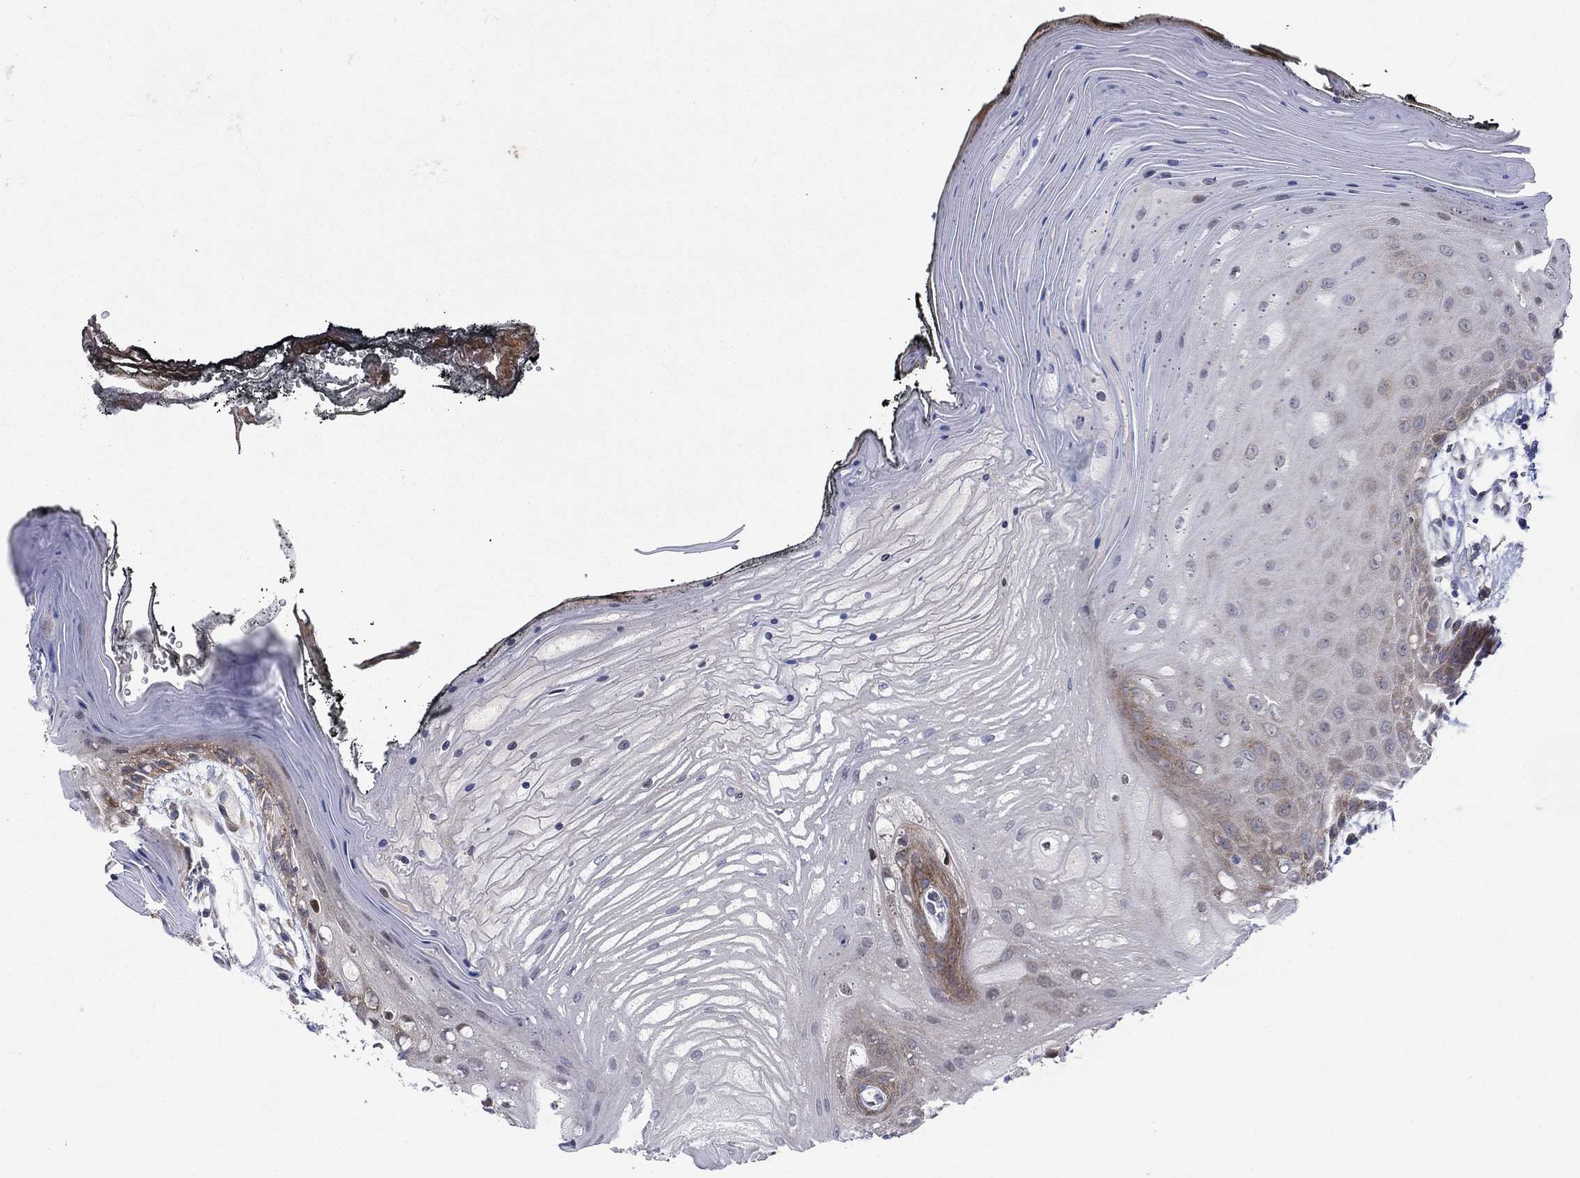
{"staining": {"intensity": "moderate", "quantity": "<25%", "location": "cytoplasmic/membranous"}, "tissue": "oral mucosa", "cell_type": "Squamous epithelial cells", "image_type": "normal", "snomed": [{"axis": "morphology", "description": "Normal tissue, NOS"}, {"axis": "morphology", "description": "Squamous cell carcinoma, NOS"}, {"axis": "topography", "description": "Oral tissue"}, {"axis": "topography", "description": "Head-Neck"}], "caption": "Immunohistochemistry (IHC) image of normal oral mucosa: oral mucosa stained using immunohistochemistry (IHC) demonstrates low levels of moderate protein expression localized specifically in the cytoplasmic/membranous of squamous epithelial cells, appearing as a cytoplasmic/membranous brown color.", "gene": "SLC35F2", "patient": {"sex": "male", "age": 65}}